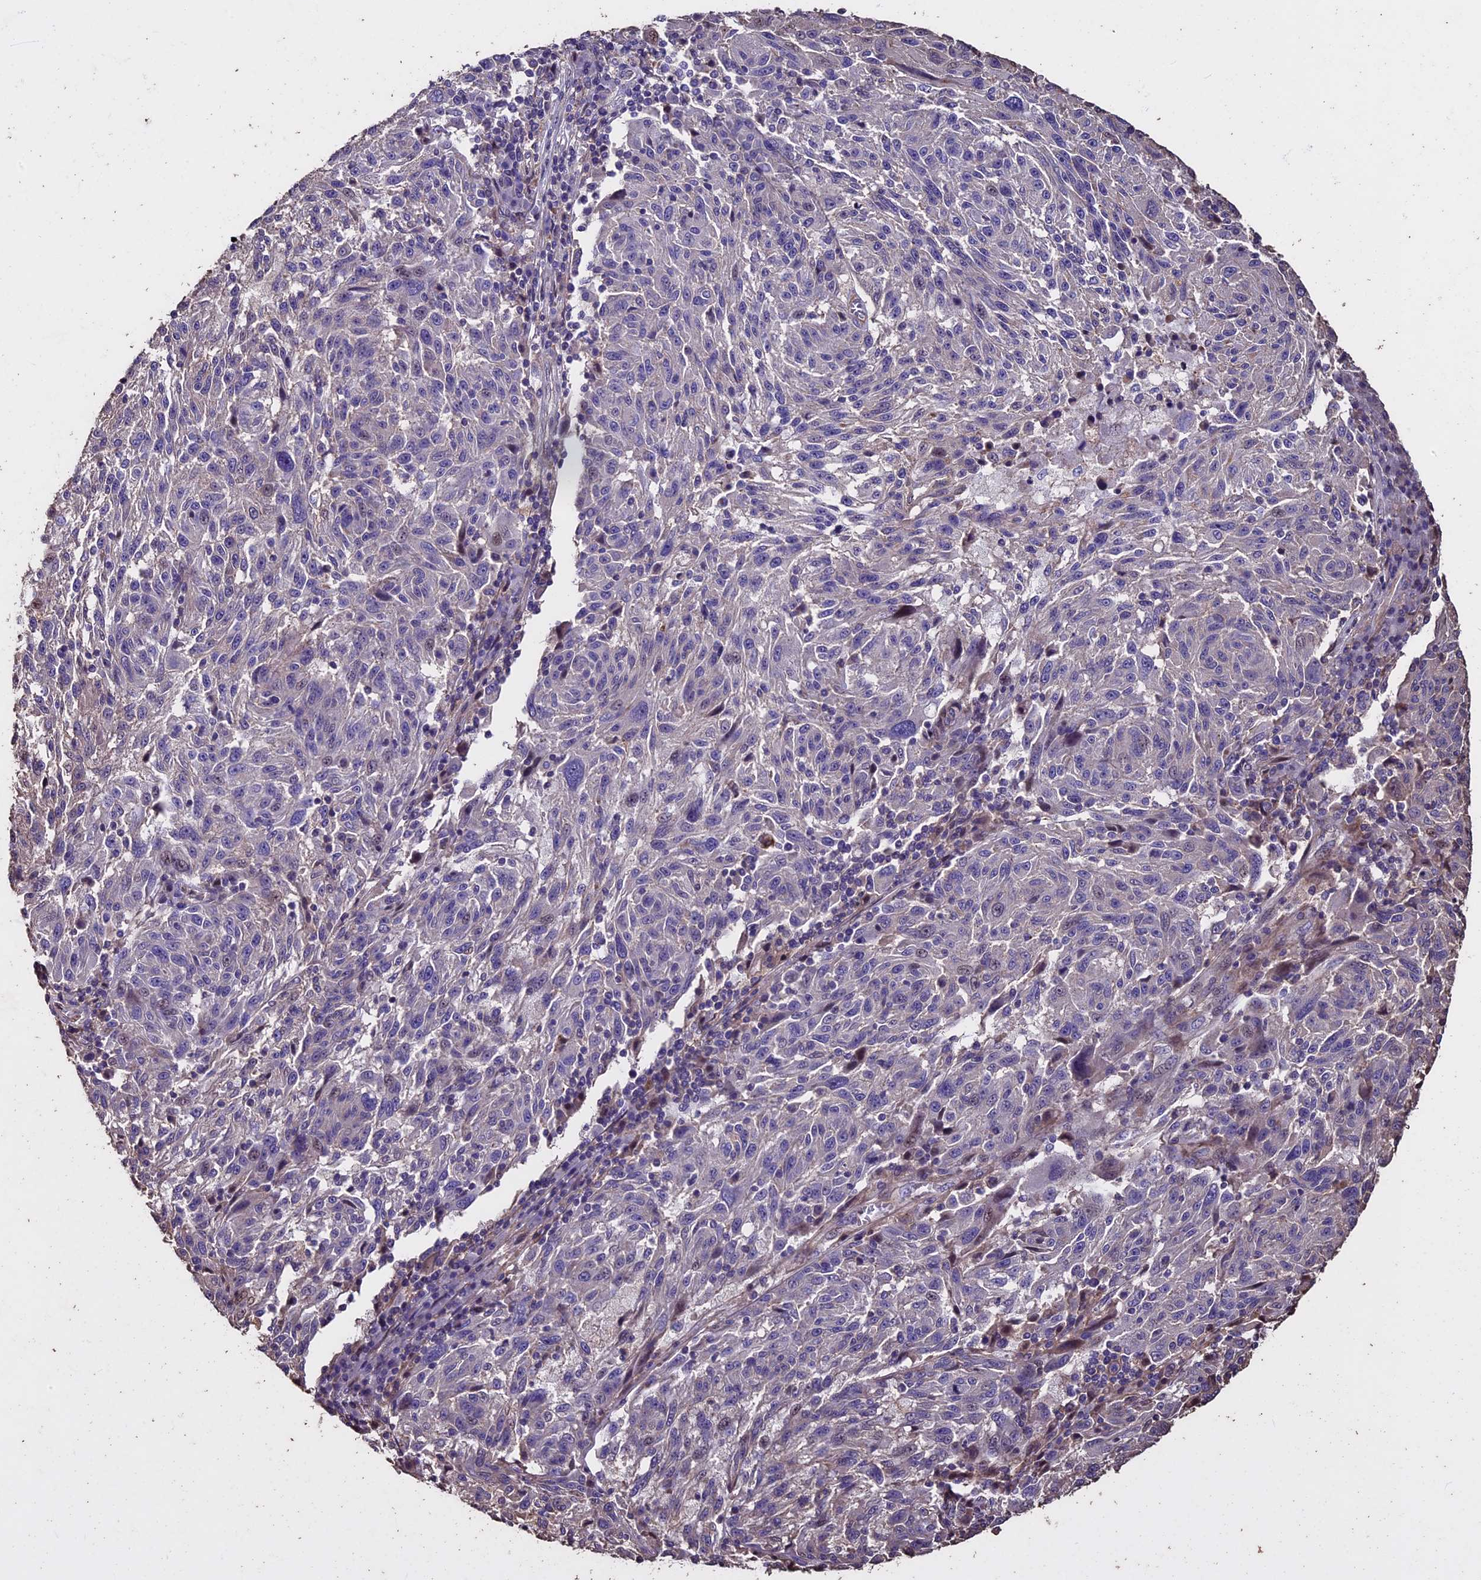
{"staining": {"intensity": "negative", "quantity": "none", "location": "none"}, "tissue": "melanoma", "cell_type": "Tumor cells", "image_type": "cancer", "snomed": [{"axis": "morphology", "description": "Malignant melanoma, NOS"}, {"axis": "topography", "description": "Skin"}], "caption": "IHC of malignant melanoma reveals no expression in tumor cells.", "gene": "USB1", "patient": {"sex": "male", "age": 53}}